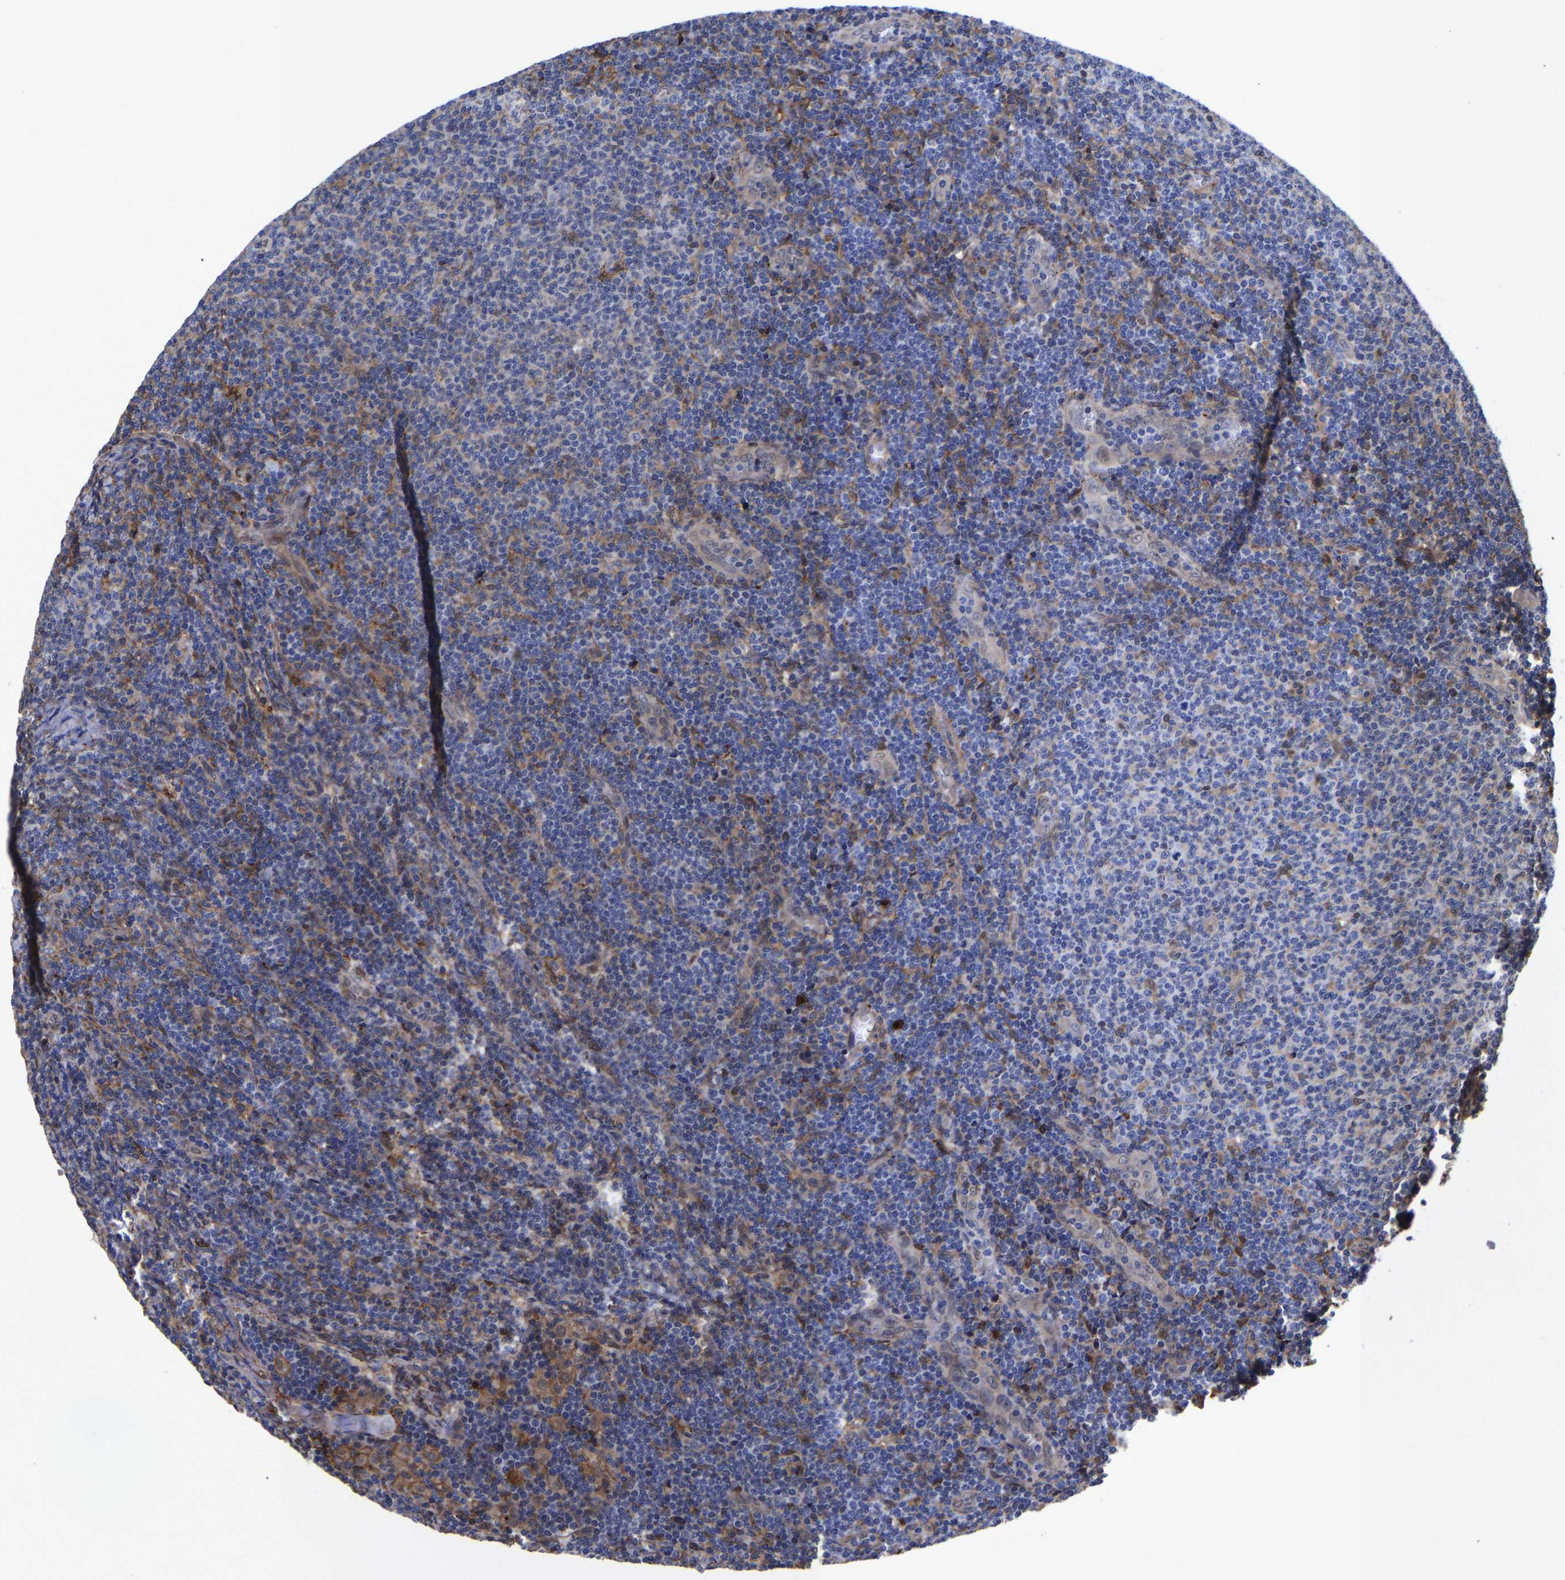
{"staining": {"intensity": "negative", "quantity": "none", "location": "none"}, "tissue": "lymphoma", "cell_type": "Tumor cells", "image_type": "cancer", "snomed": [{"axis": "morphology", "description": "Malignant lymphoma, non-Hodgkin's type, Low grade"}, {"axis": "topography", "description": "Lymph node"}], "caption": "Immunohistochemical staining of lymphoma exhibits no significant positivity in tumor cells. (DAB IHC visualized using brightfield microscopy, high magnification).", "gene": "LIF", "patient": {"sex": "male", "age": 66}}